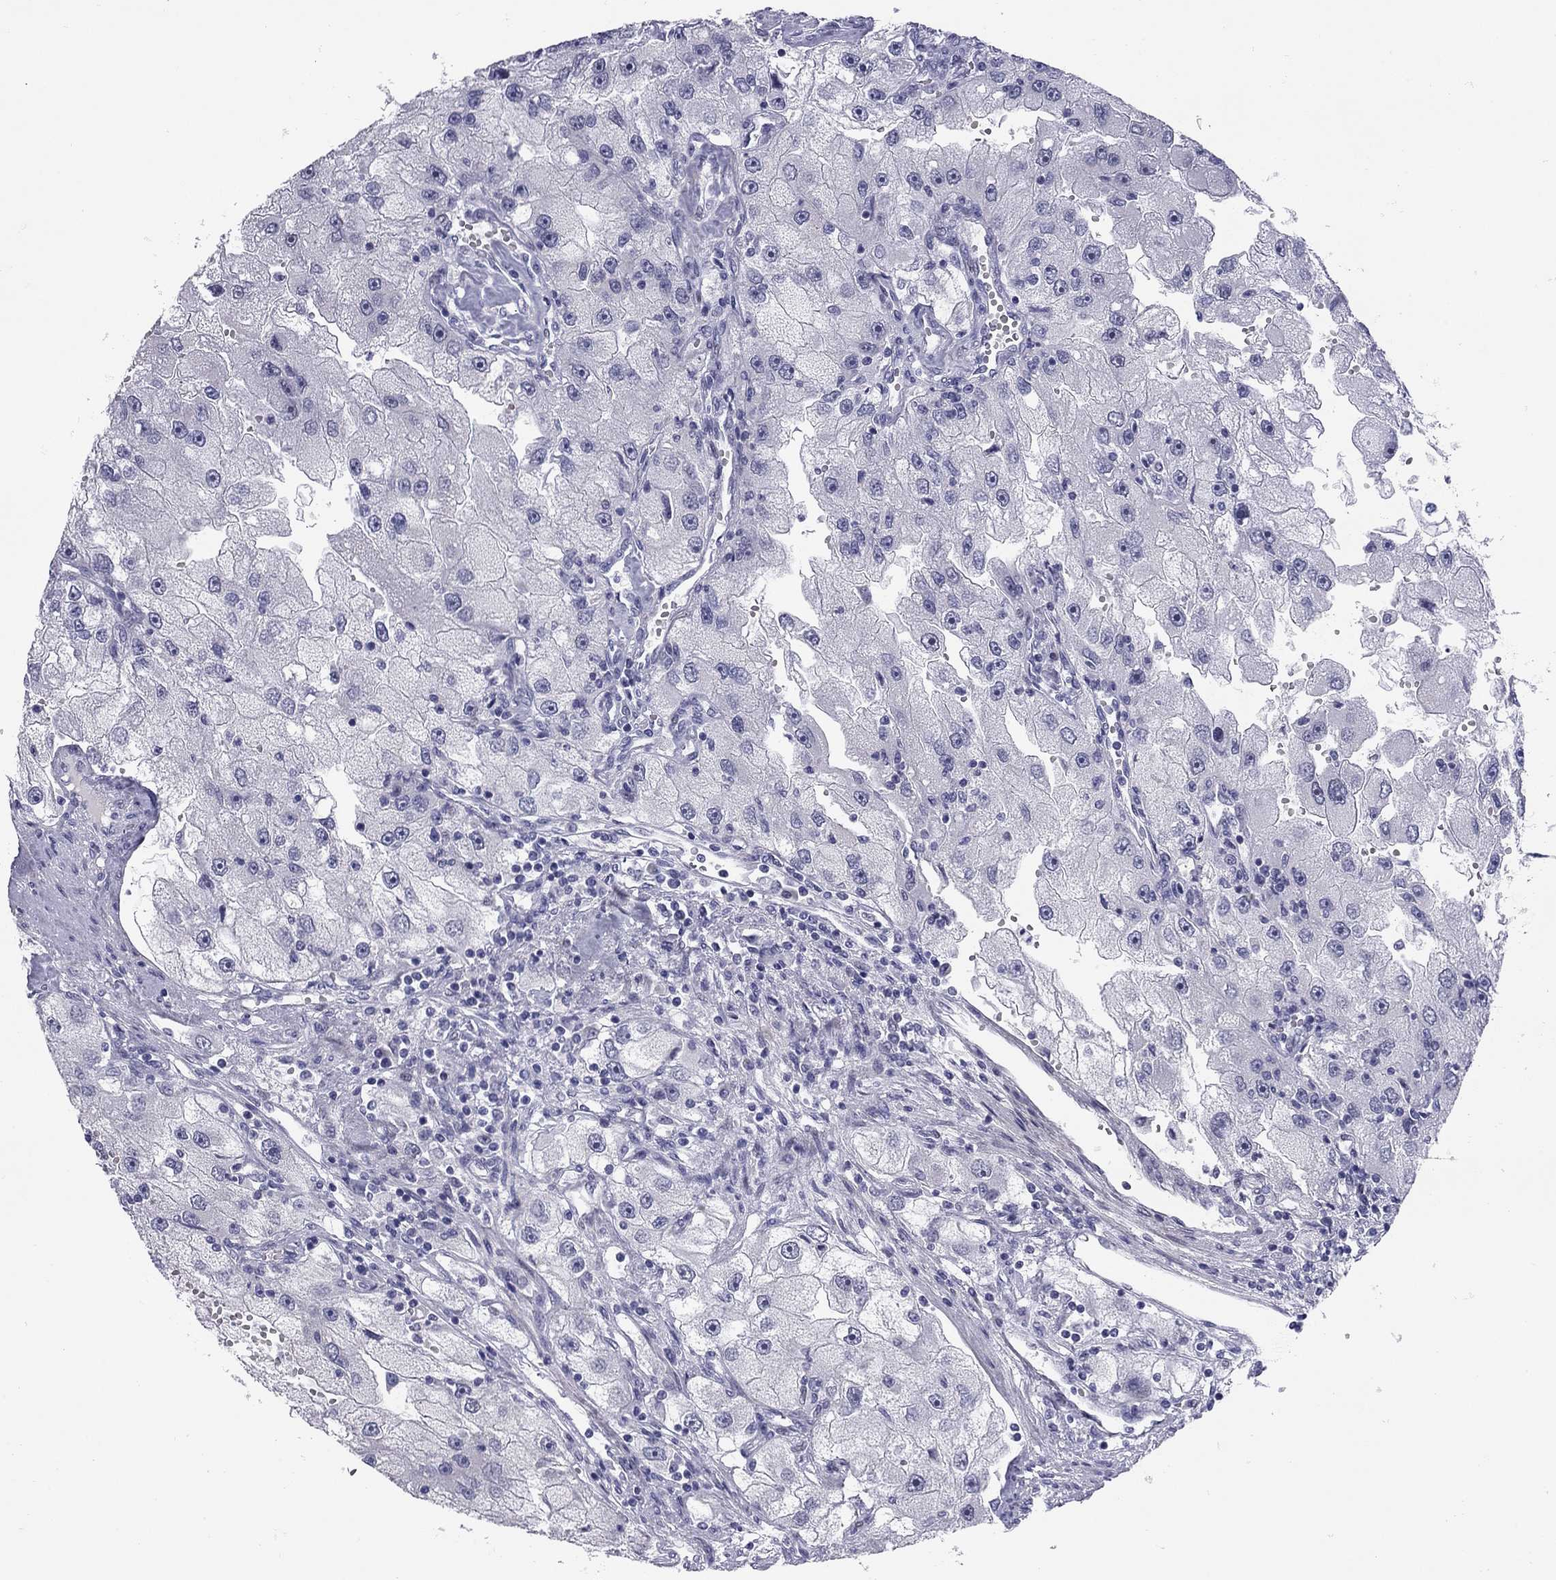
{"staining": {"intensity": "negative", "quantity": "none", "location": "none"}, "tissue": "renal cancer", "cell_type": "Tumor cells", "image_type": "cancer", "snomed": [{"axis": "morphology", "description": "Adenocarcinoma, NOS"}, {"axis": "topography", "description": "Kidney"}], "caption": "DAB (3,3'-diaminobenzidine) immunohistochemical staining of human renal cancer reveals no significant staining in tumor cells.", "gene": "C8orf88", "patient": {"sex": "male", "age": 63}}